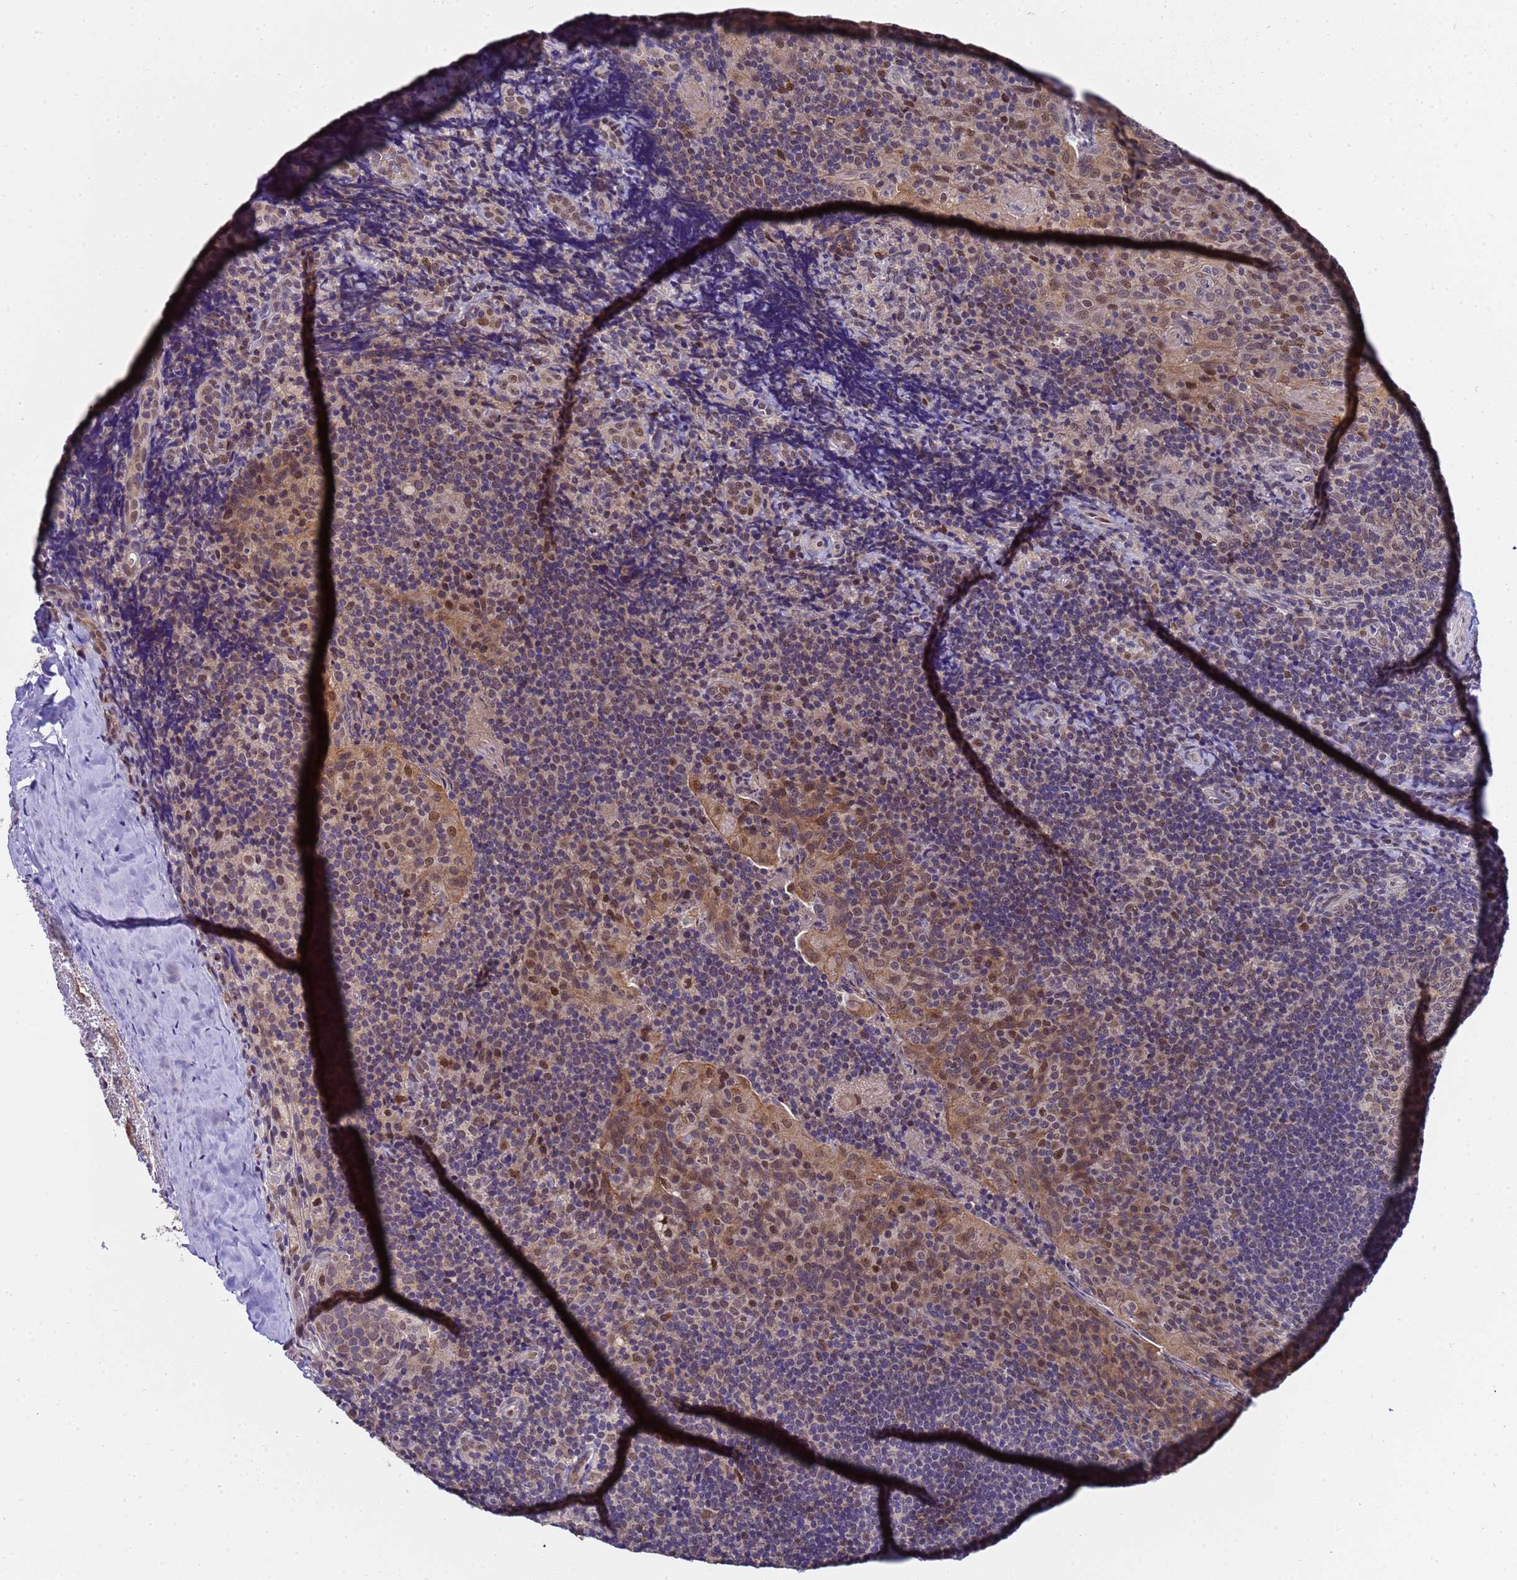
{"staining": {"intensity": "weak", "quantity": "25%-75%", "location": "nuclear"}, "tissue": "tonsil", "cell_type": "Germinal center cells", "image_type": "normal", "snomed": [{"axis": "morphology", "description": "Normal tissue, NOS"}, {"axis": "topography", "description": "Tonsil"}], "caption": "The immunohistochemical stain highlights weak nuclear positivity in germinal center cells of normal tonsil. The staining was performed using DAB, with brown indicating positive protein expression. Nuclei are stained blue with hematoxylin.", "gene": "ANAPC13", "patient": {"sex": "male", "age": 17}}